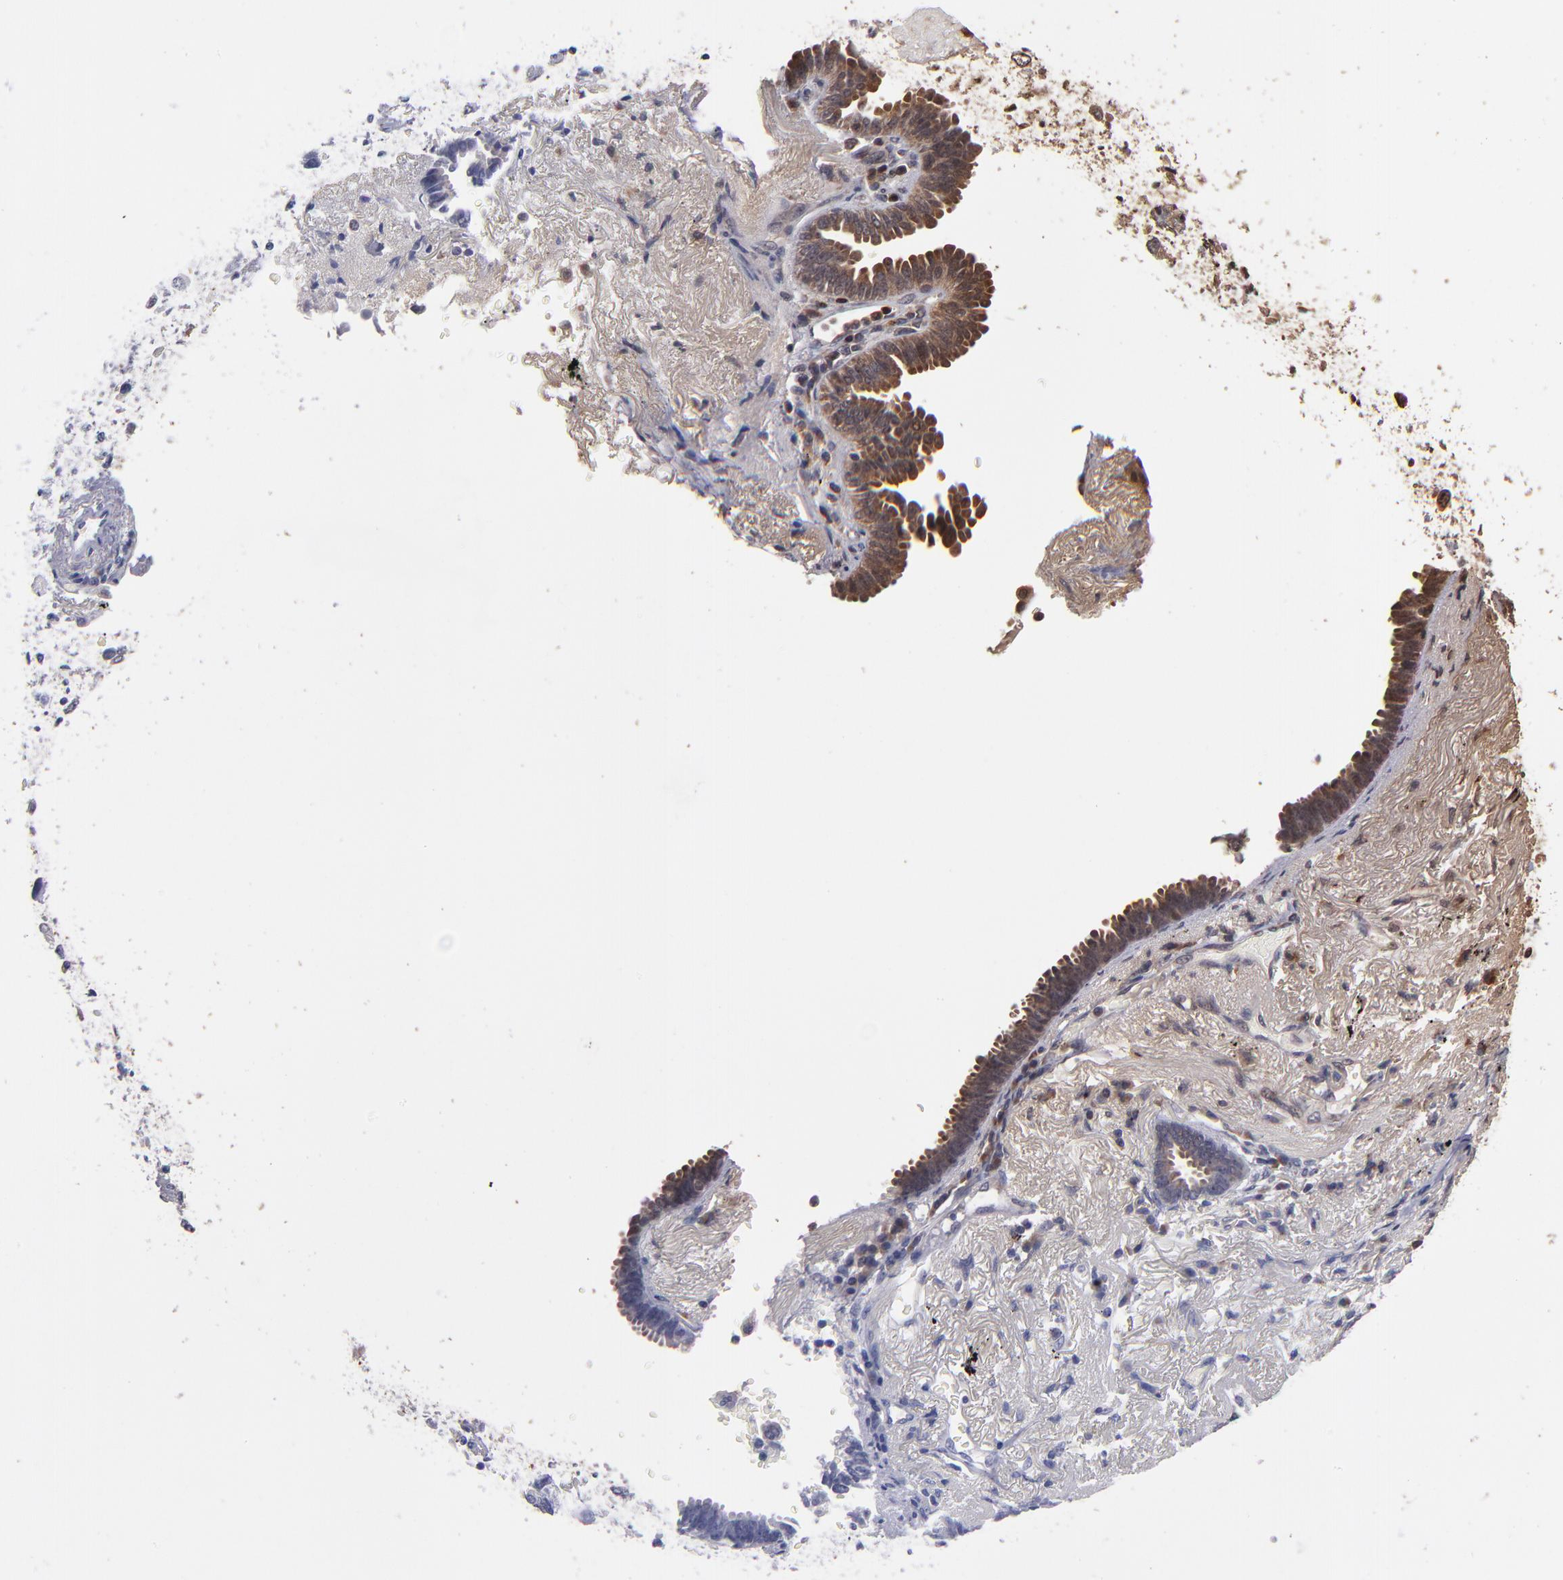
{"staining": {"intensity": "moderate", "quantity": "25%-75%", "location": "cytoplasmic/membranous"}, "tissue": "lung cancer", "cell_type": "Tumor cells", "image_type": "cancer", "snomed": [{"axis": "morphology", "description": "Adenocarcinoma, NOS"}, {"axis": "topography", "description": "Lung"}], "caption": "Lung adenocarcinoma stained with a brown dye exhibits moderate cytoplasmic/membranous positive expression in approximately 25%-75% of tumor cells.", "gene": "NFE2L2", "patient": {"sex": "female", "age": 64}}